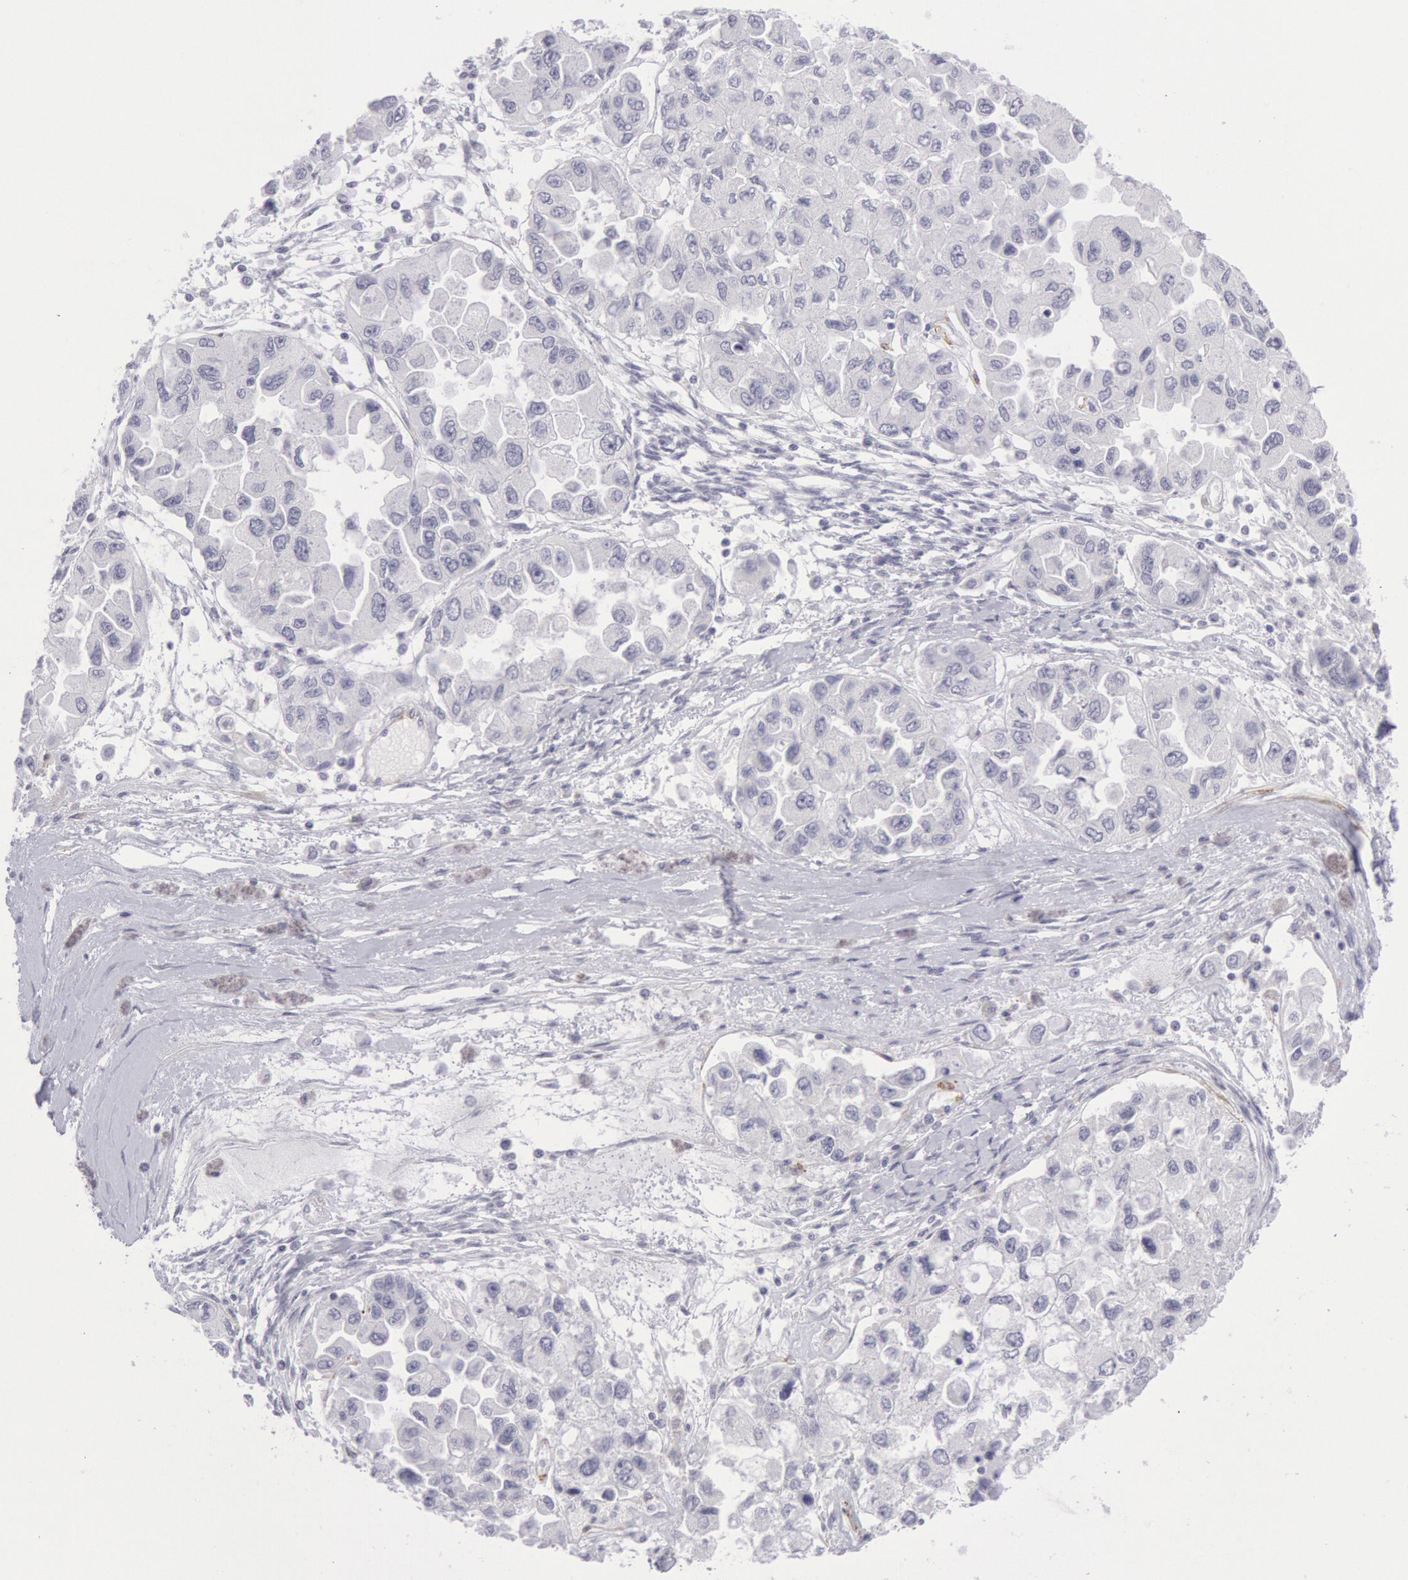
{"staining": {"intensity": "negative", "quantity": "none", "location": "none"}, "tissue": "ovarian cancer", "cell_type": "Tumor cells", "image_type": "cancer", "snomed": [{"axis": "morphology", "description": "Cystadenocarcinoma, serous, NOS"}, {"axis": "topography", "description": "Ovary"}], "caption": "Human ovarian cancer (serous cystadenocarcinoma) stained for a protein using immunohistochemistry demonstrates no staining in tumor cells.", "gene": "CDH13", "patient": {"sex": "female", "age": 84}}